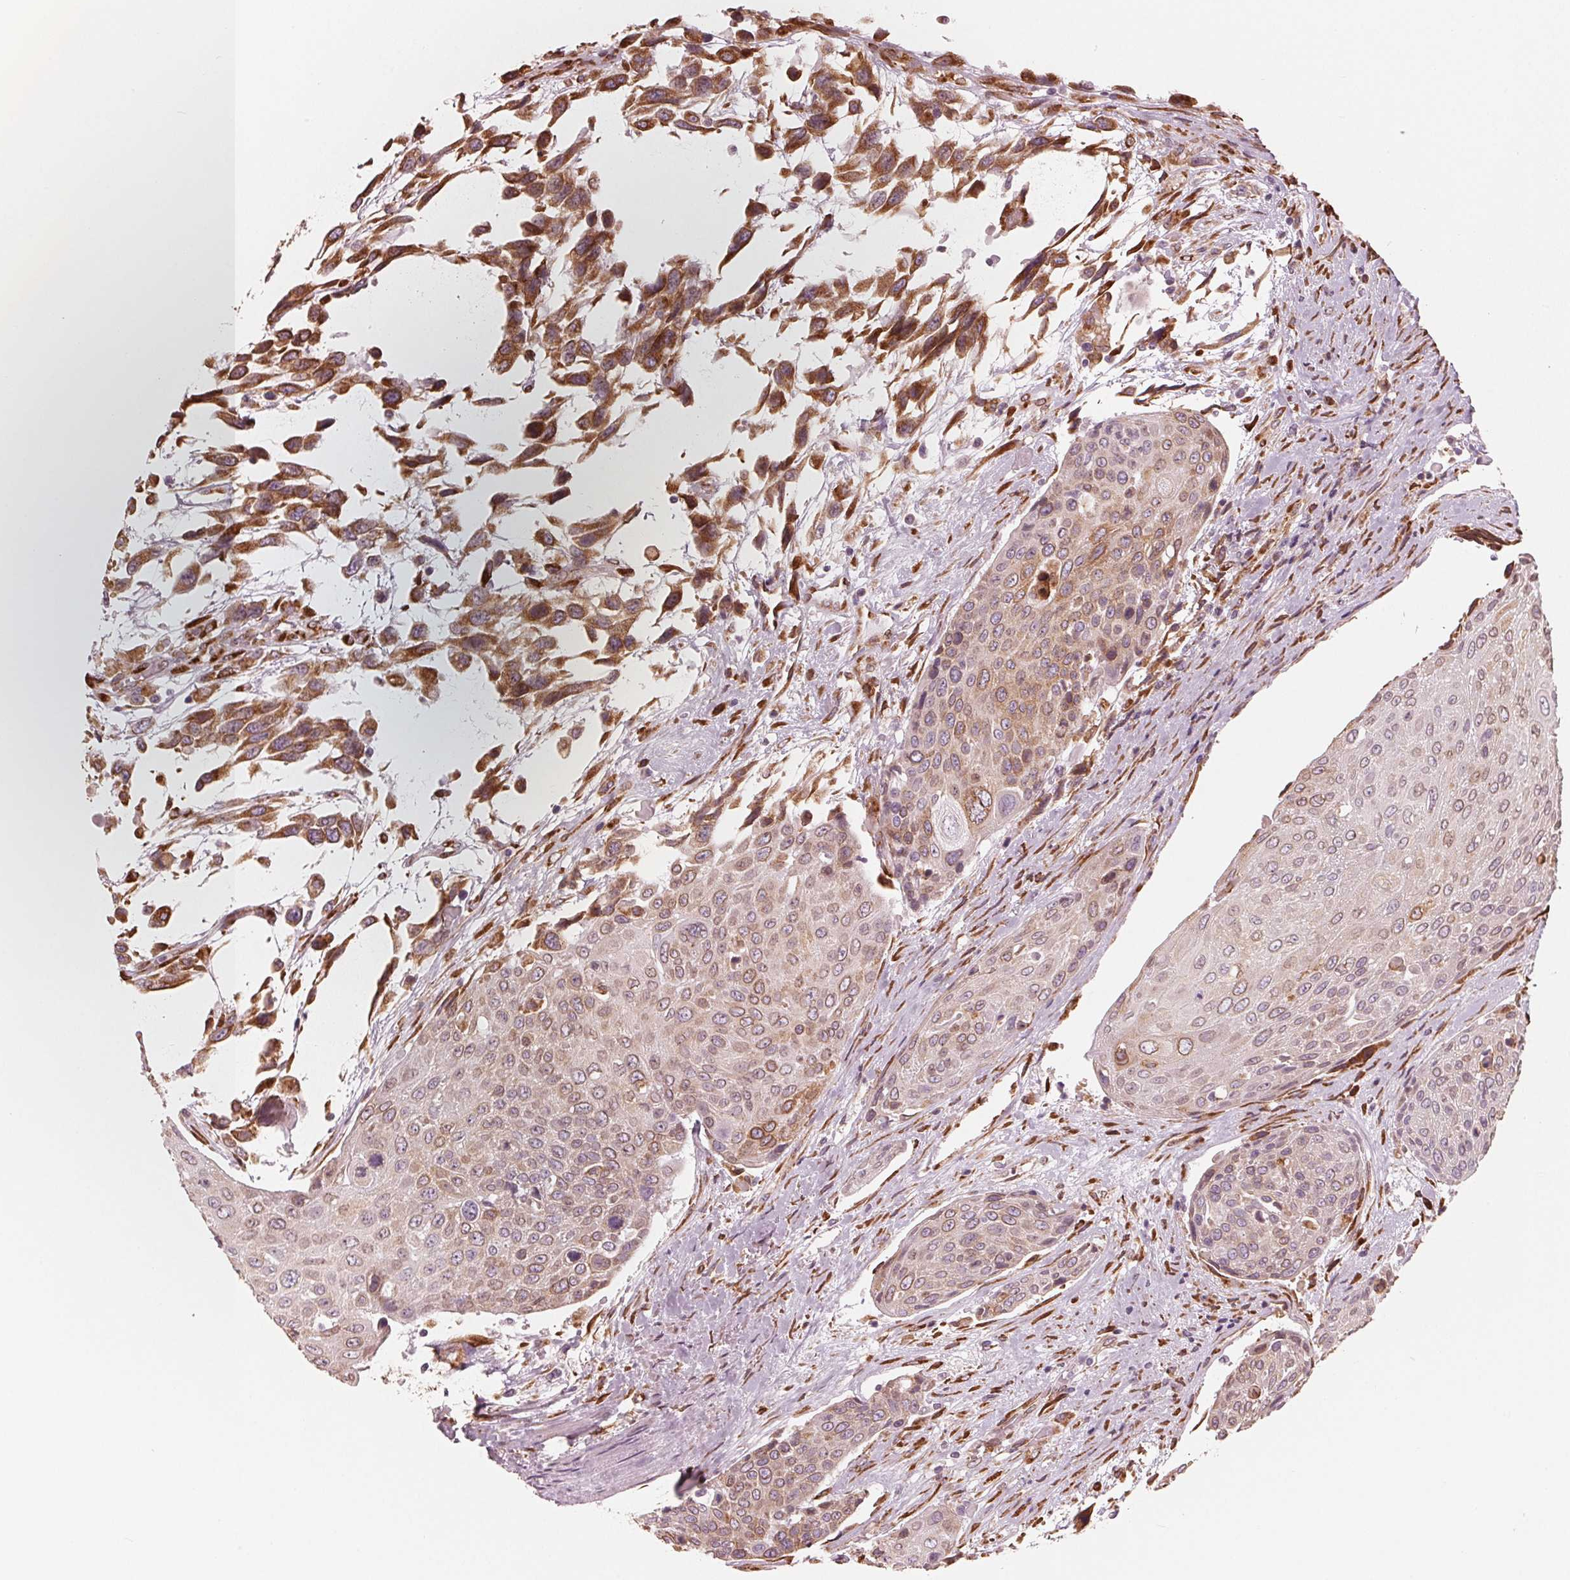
{"staining": {"intensity": "weak", "quantity": "25%-75%", "location": "cytoplasmic/membranous"}, "tissue": "urothelial cancer", "cell_type": "Tumor cells", "image_type": "cancer", "snomed": [{"axis": "morphology", "description": "Urothelial carcinoma, High grade"}, {"axis": "topography", "description": "Urinary bladder"}], "caption": "A high-resolution photomicrograph shows immunohistochemistry staining of urothelial carcinoma (high-grade), which displays weak cytoplasmic/membranous expression in about 25%-75% of tumor cells.", "gene": "IKBIP", "patient": {"sex": "female", "age": 70}}